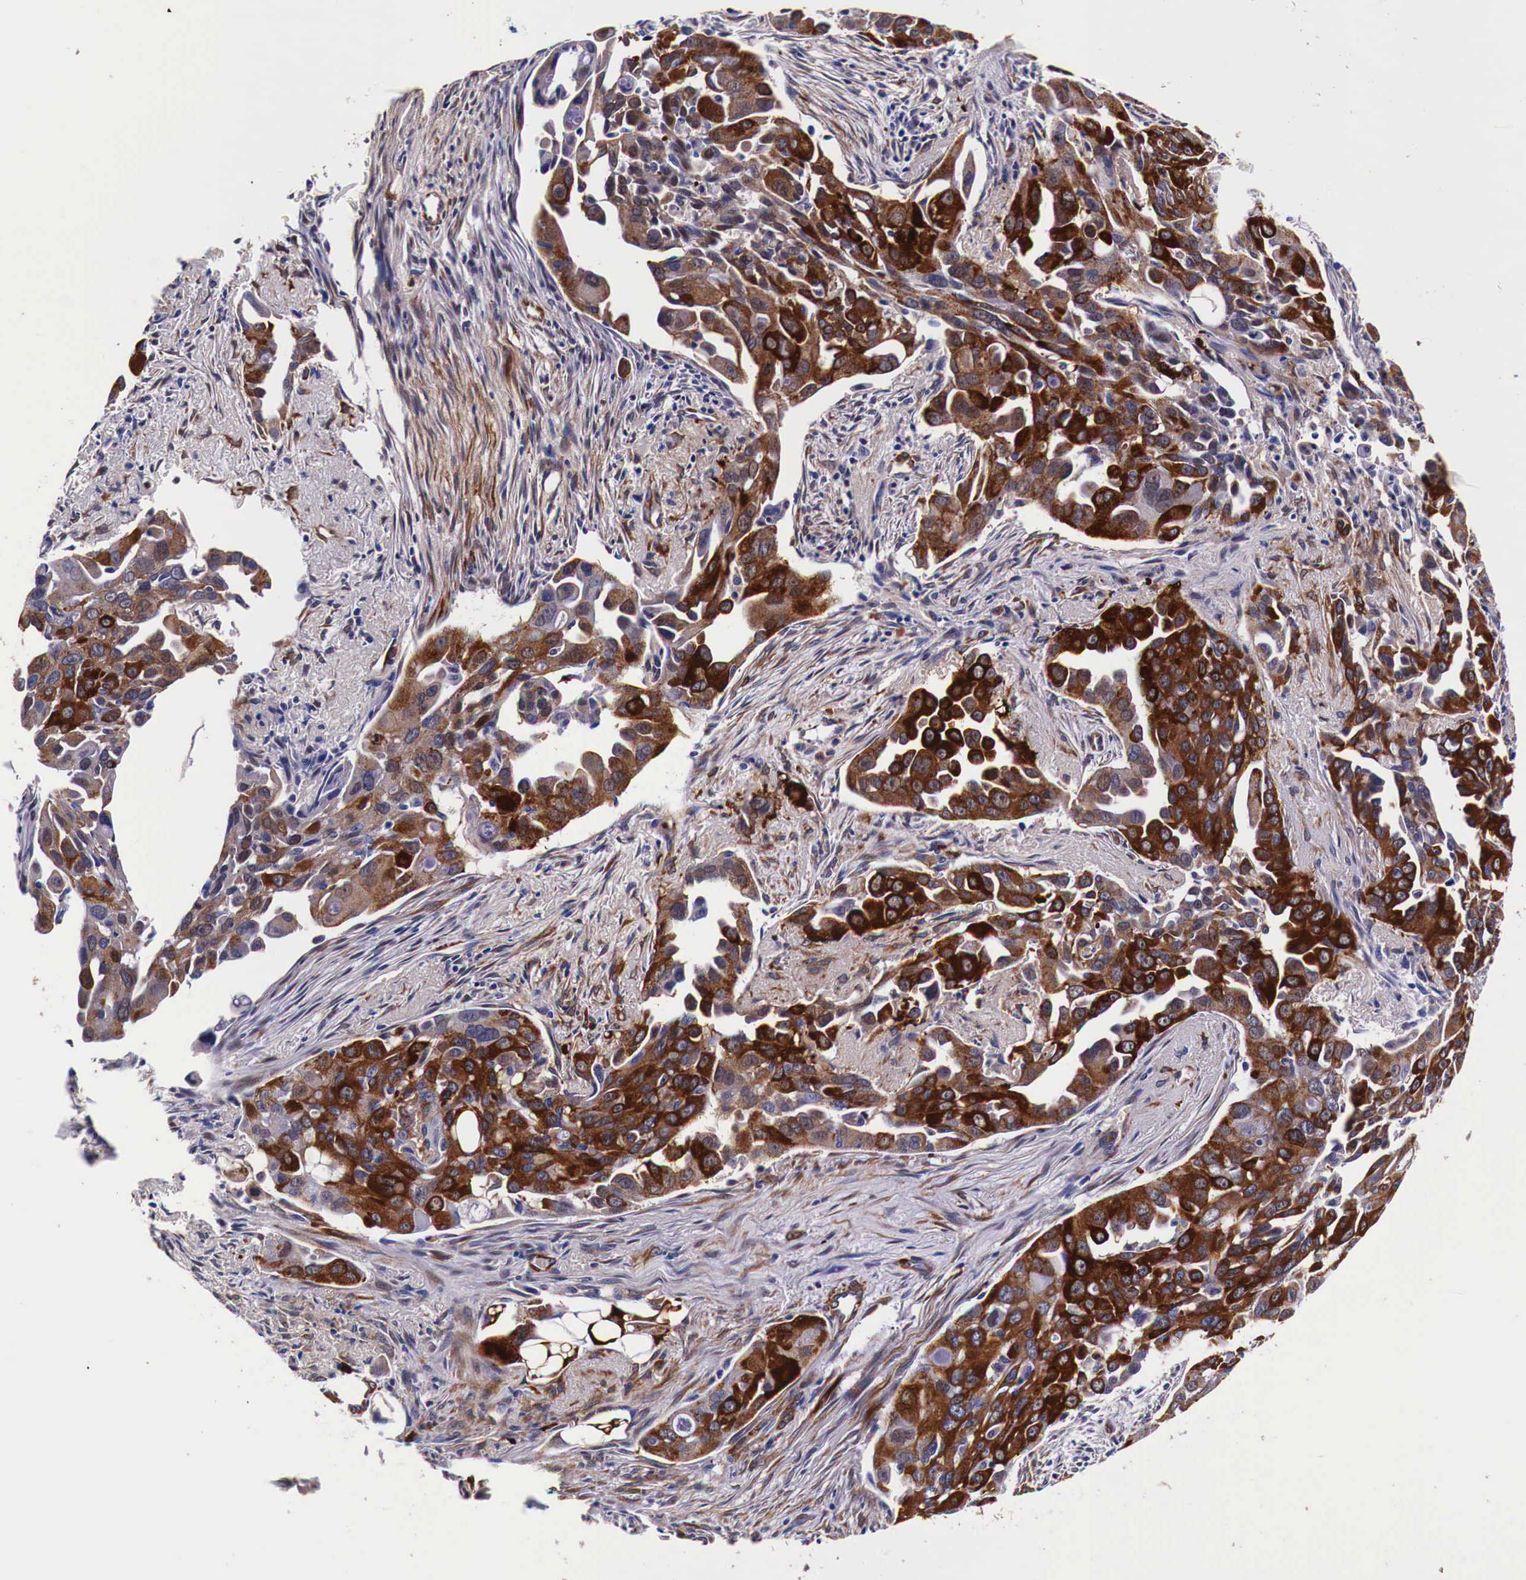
{"staining": {"intensity": "strong", "quantity": ">75%", "location": "cytoplasmic/membranous"}, "tissue": "lung cancer", "cell_type": "Tumor cells", "image_type": "cancer", "snomed": [{"axis": "morphology", "description": "Adenocarcinoma, NOS"}, {"axis": "topography", "description": "Lung"}], "caption": "Lung adenocarcinoma was stained to show a protein in brown. There is high levels of strong cytoplasmic/membranous positivity in about >75% of tumor cells.", "gene": "HSPB1", "patient": {"sex": "male", "age": 68}}